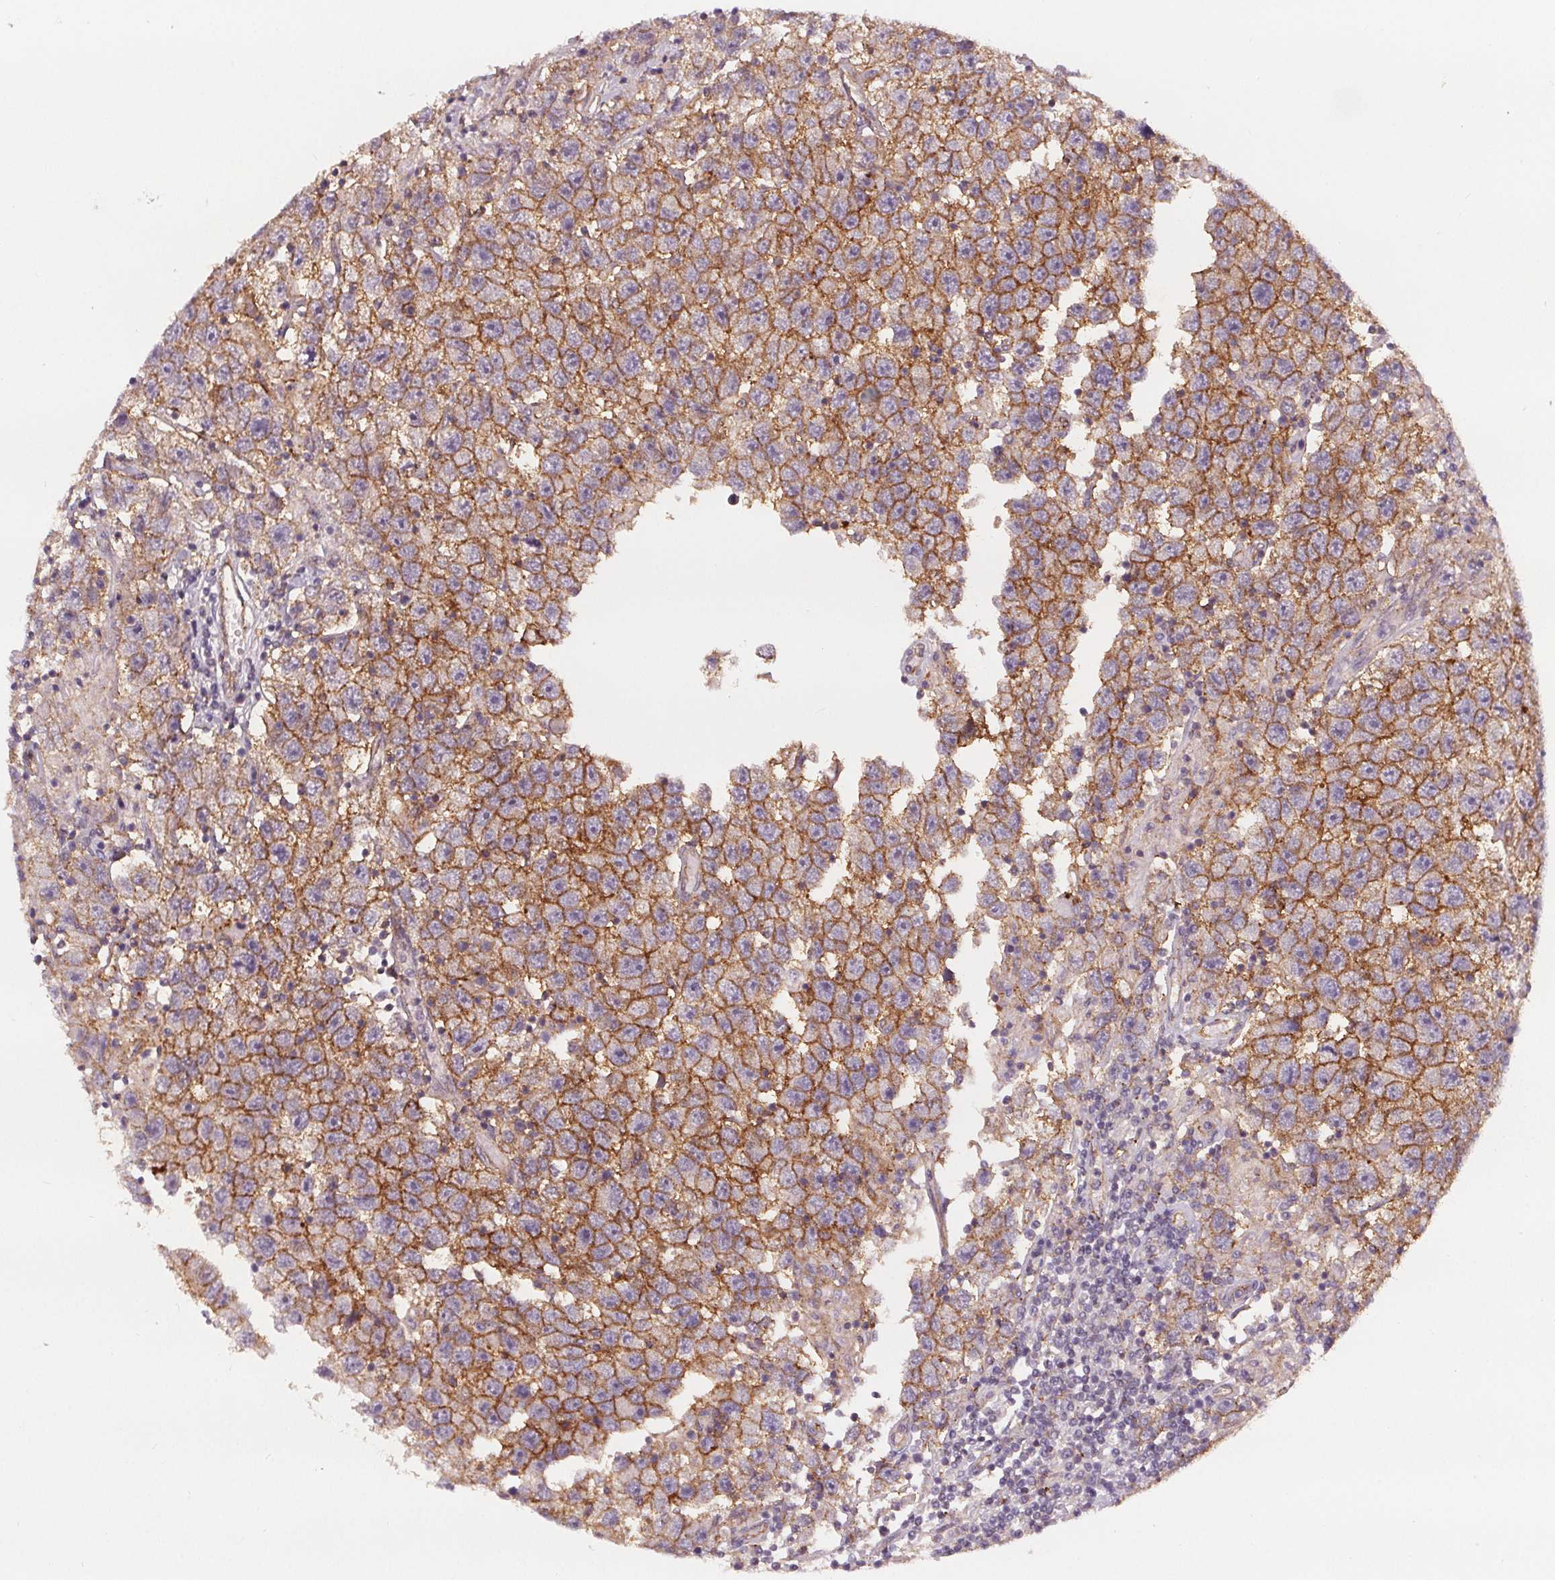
{"staining": {"intensity": "moderate", "quantity": ">75%", "location": "cytoplasmic/membranous"}, "tissue": "testis cancer", "cell_type": "Tumor cells", "image_type": "cancer", "snomed": [{"axis": "morphology", "description": "Seminoma, NOS"}, {"axis": "topography", "description": "Testis"}], "caption": "The micrograph exhibits a brown stain indicating the presence of a protein in the cytoplasmic/membranous of tumor cells in testis cancer (seminoma).", "gene": "ATP1A1", "patient": {"sex": "male", "age": 26}}